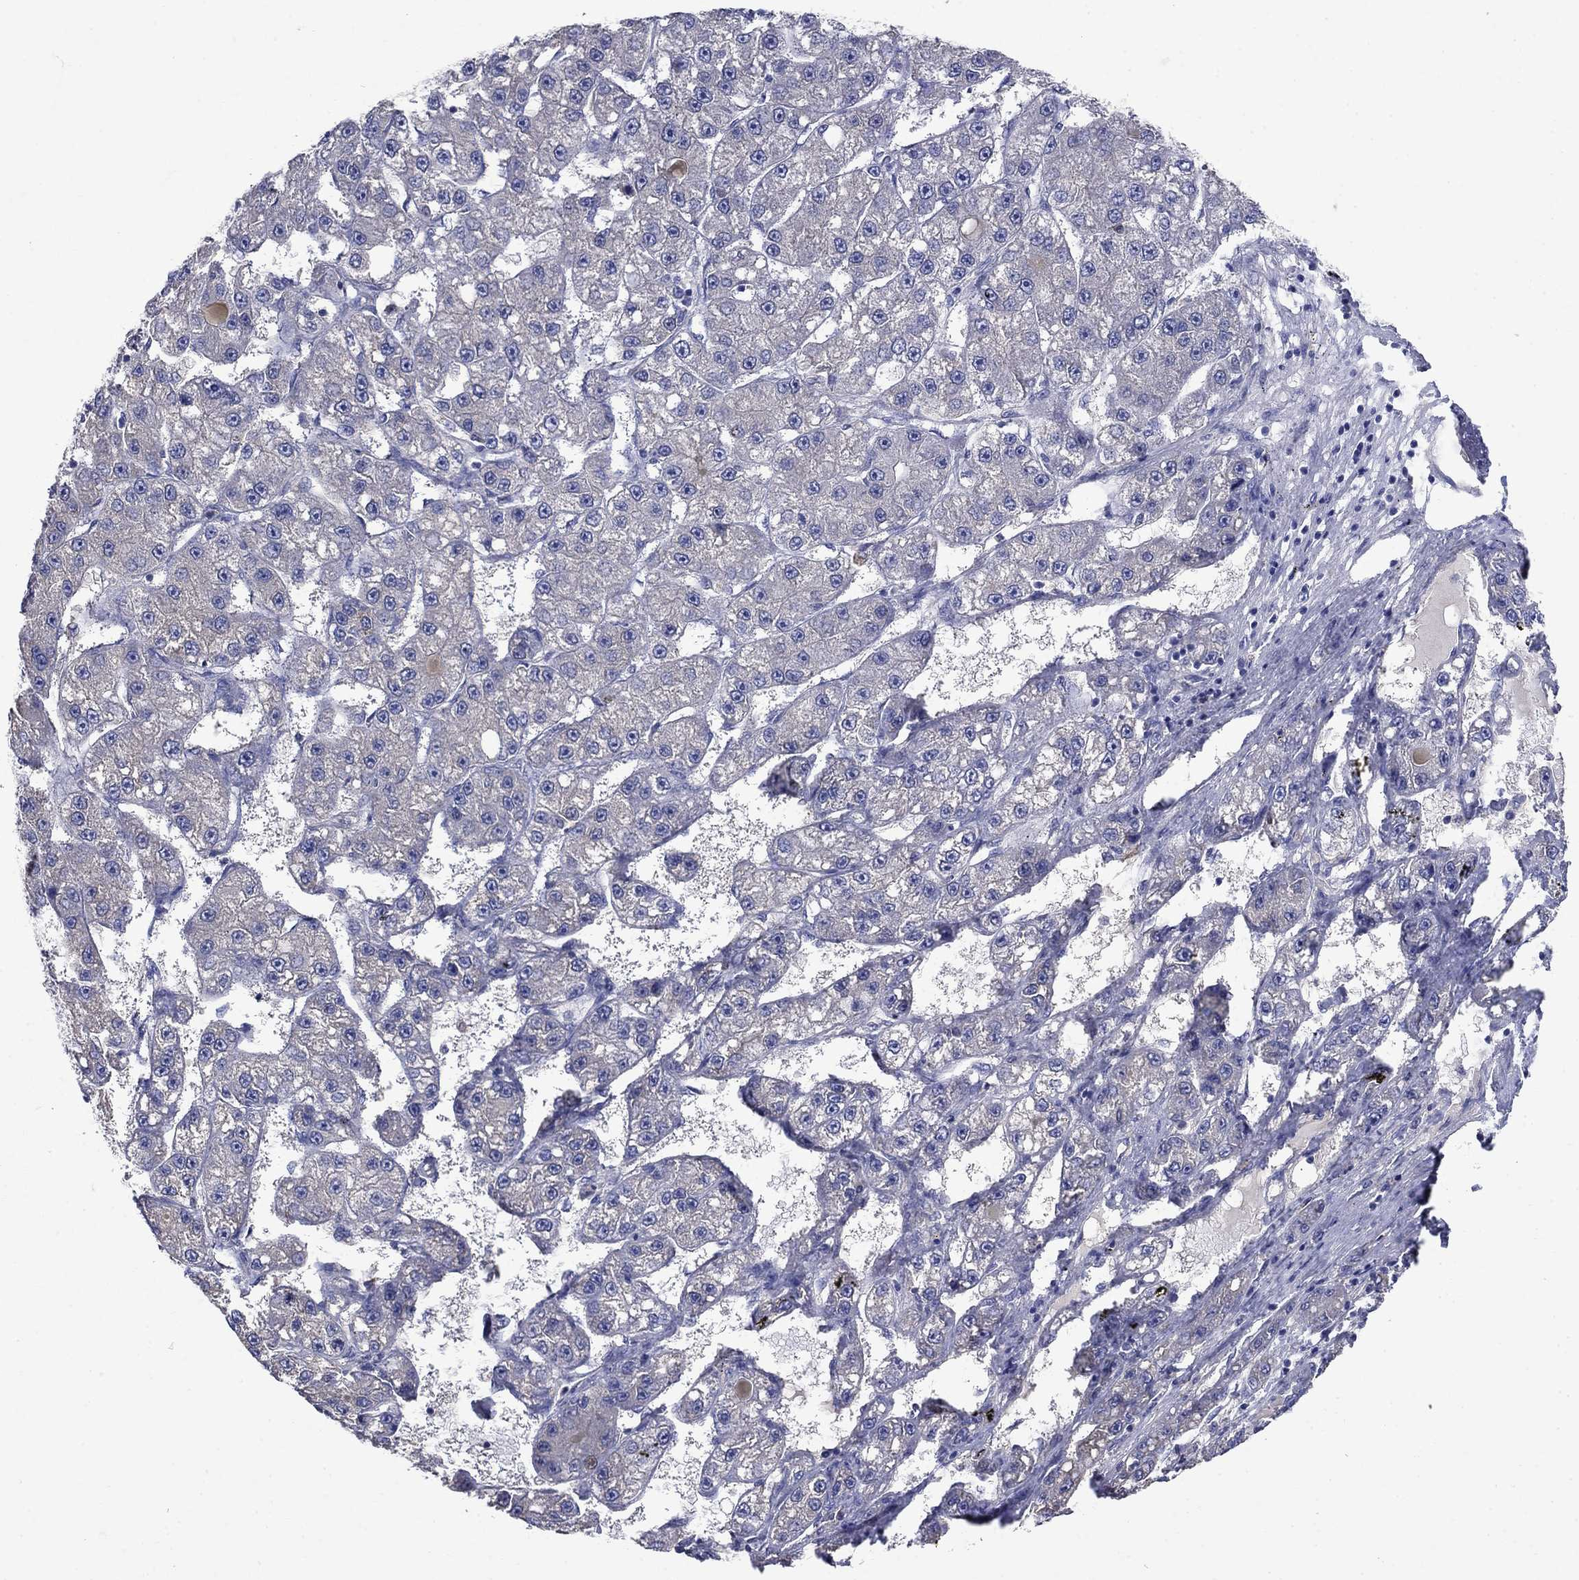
{"staining": {"intensity": "negative", "quantity": "none", "location": "none"}, "tissue": "liver cancer", "cell_type": "Tumor cells", "image_type": "cancer", "snomed": [{"axis": "morphology", "description": "Carcinoma, Hepatocellular, NOS"}, {"axis": "topography", "description": "Liver"}], "caption": "An immunohistochemistry micrograph of liver cancer (hepatocellular carcinoma) is shown. There is no staining in tumor cells of liver cancer (hepatocellular carcinoma).", "gene": "SULT2B1", "patient": {"sex": "female", "age": 65}}